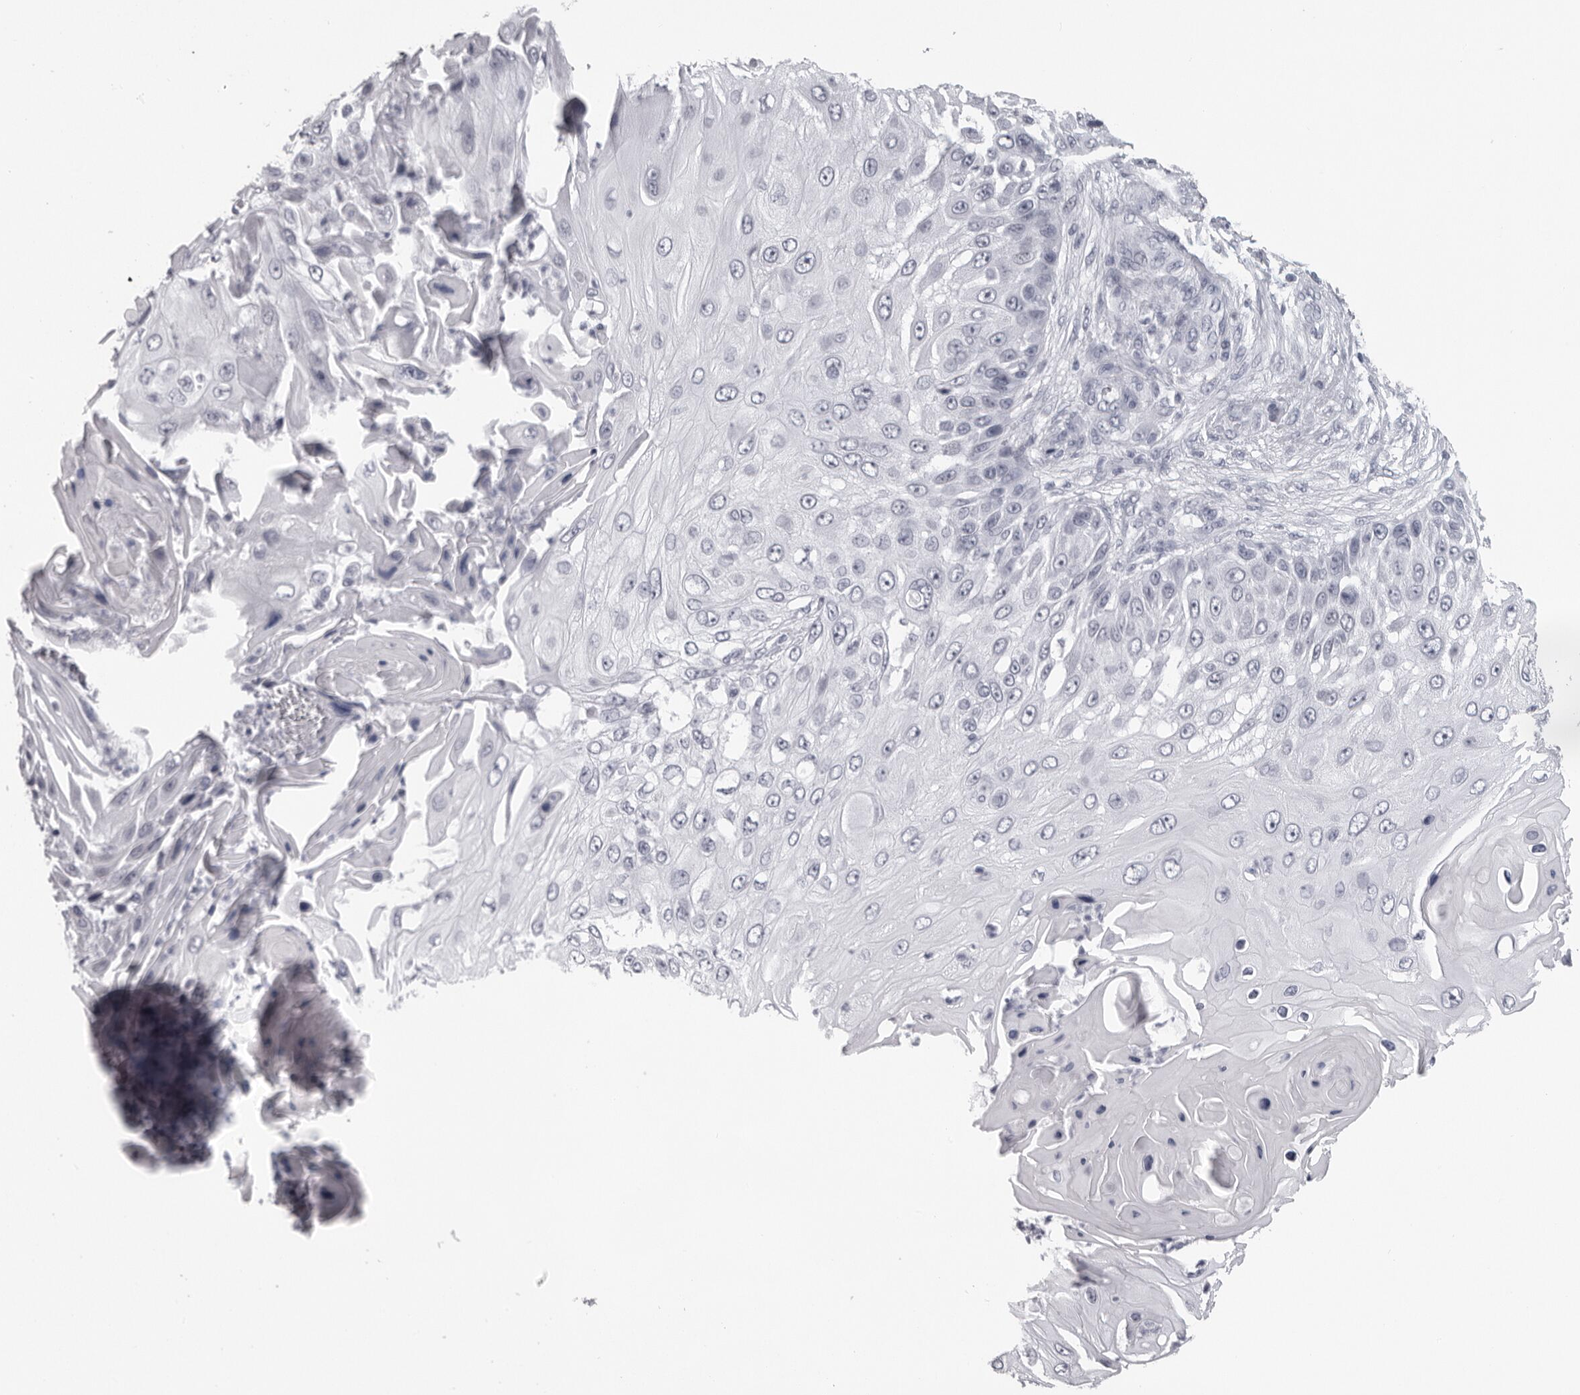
{"staining": {"intensity": "negative", "quantity": "none", "location": "none"}, "tissue": "skin cancer", "cell_type": "Tumor cells", "image_type": "cancer", "snomed": [{"axis": "morphology", "description": "Squamous cell carcinoma, NOS"}, {"axis": "topography", "description": "Skin"}], "caption": "Skin cancer (squamous cell carcinoma) was stained to show a protein in brown. There is no significant staining in tumor cells.", "gene": "ESPN", "patient": {"sex": "female", "age": 44}}